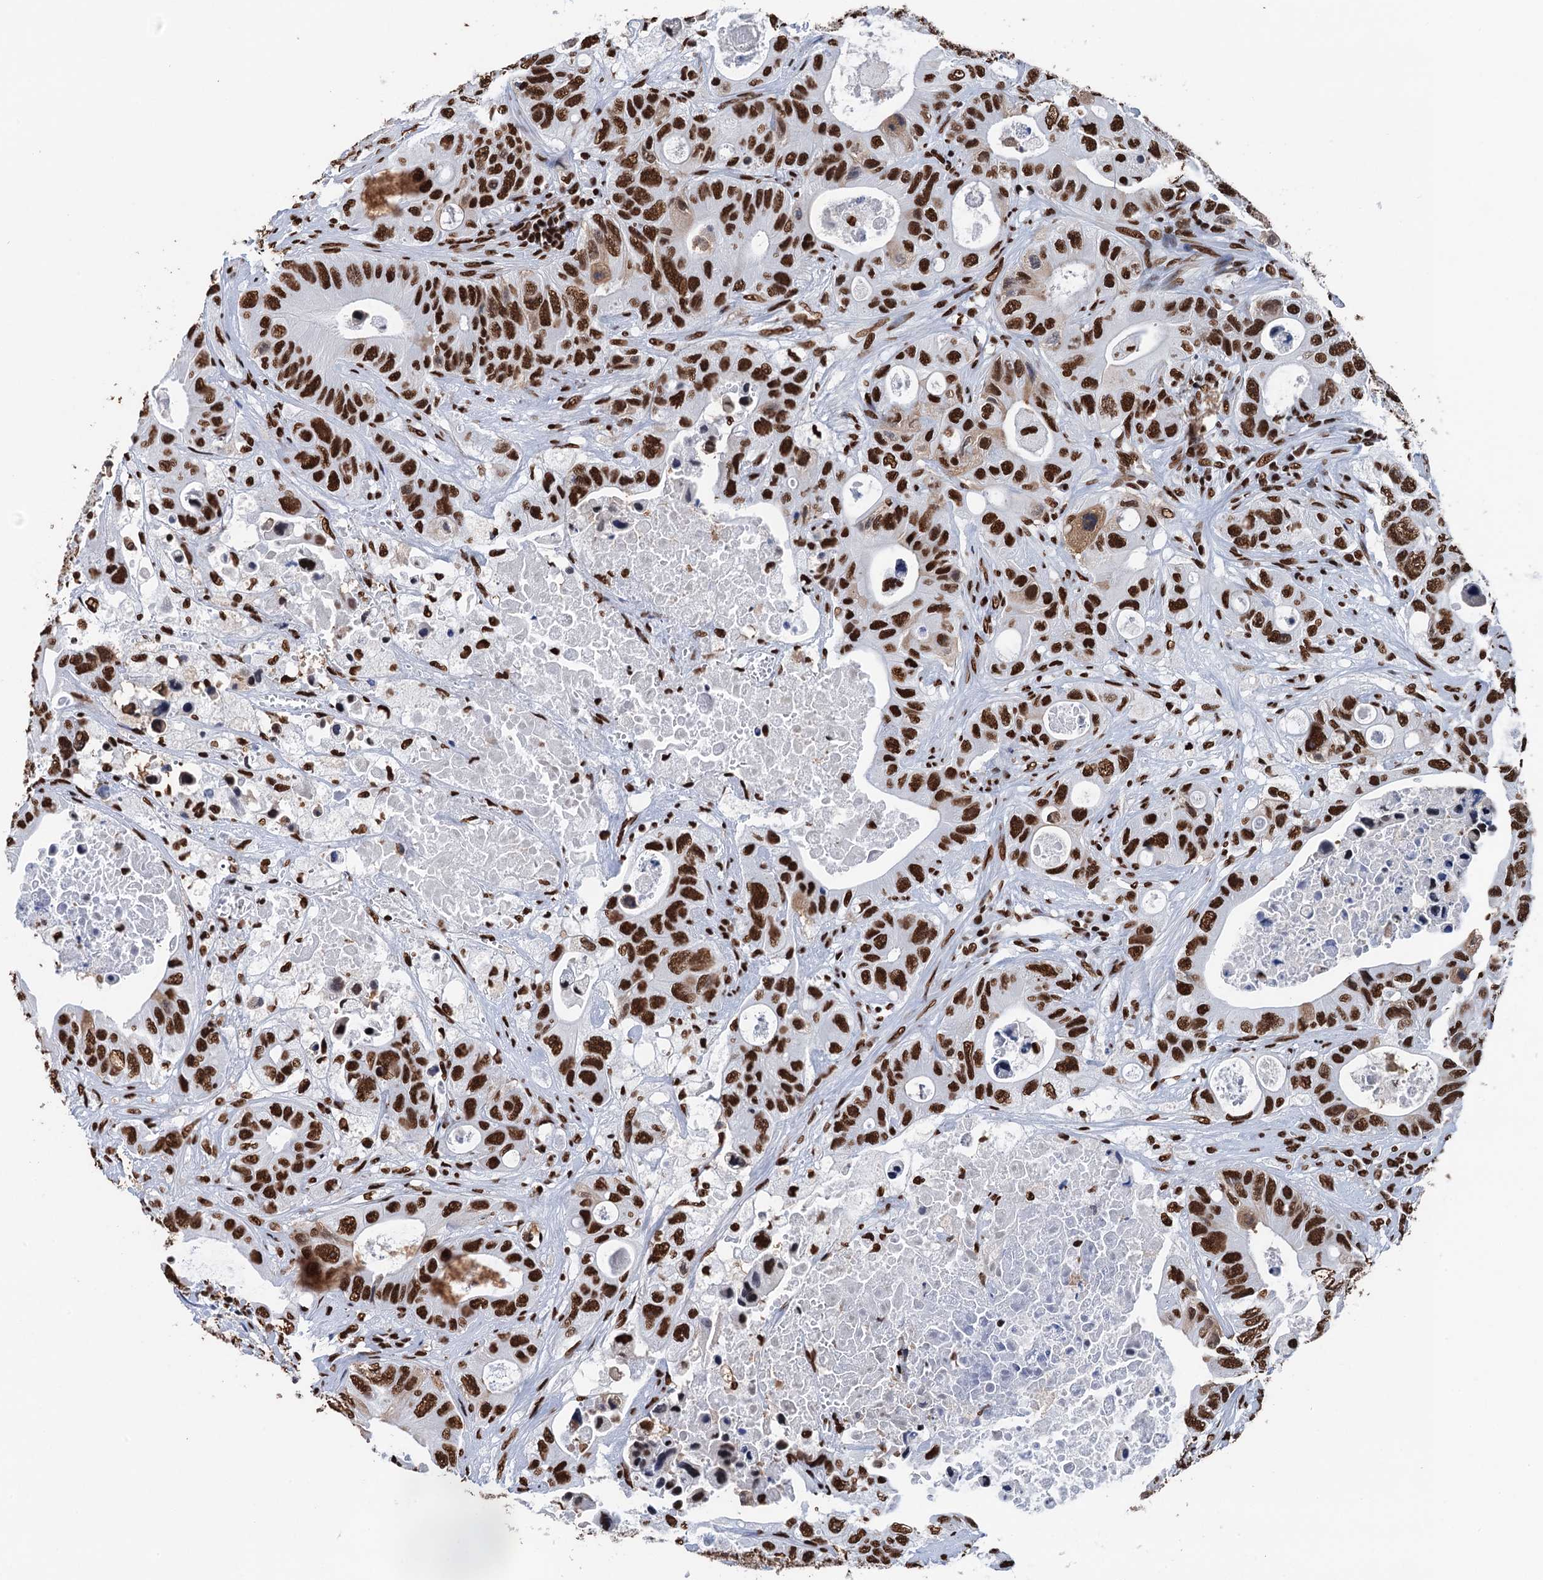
{"staining": {"intensity": "strong", "quantity": ">75%", "location": "nuclear"}, "tissue": "colorectal cancer", "cell_type": "Tumor cells", "image_type": "cancer", "snomed": [{"axis": "morphology", "description": "Adenocarcinoma, NOS"}, {"axis": "topography", "description": "Colon"}], "caption": "Tumor cells demonstrate strong nuclear positivity in approximately >75% of cells in colorectal adenocarcinoma. (DAB (3,3'-diaminobenzidine) = brown stain, brightfield microscopy at high magnification).", "gene": "UBA2", "patient": {"sex": "female", "age": 46}}